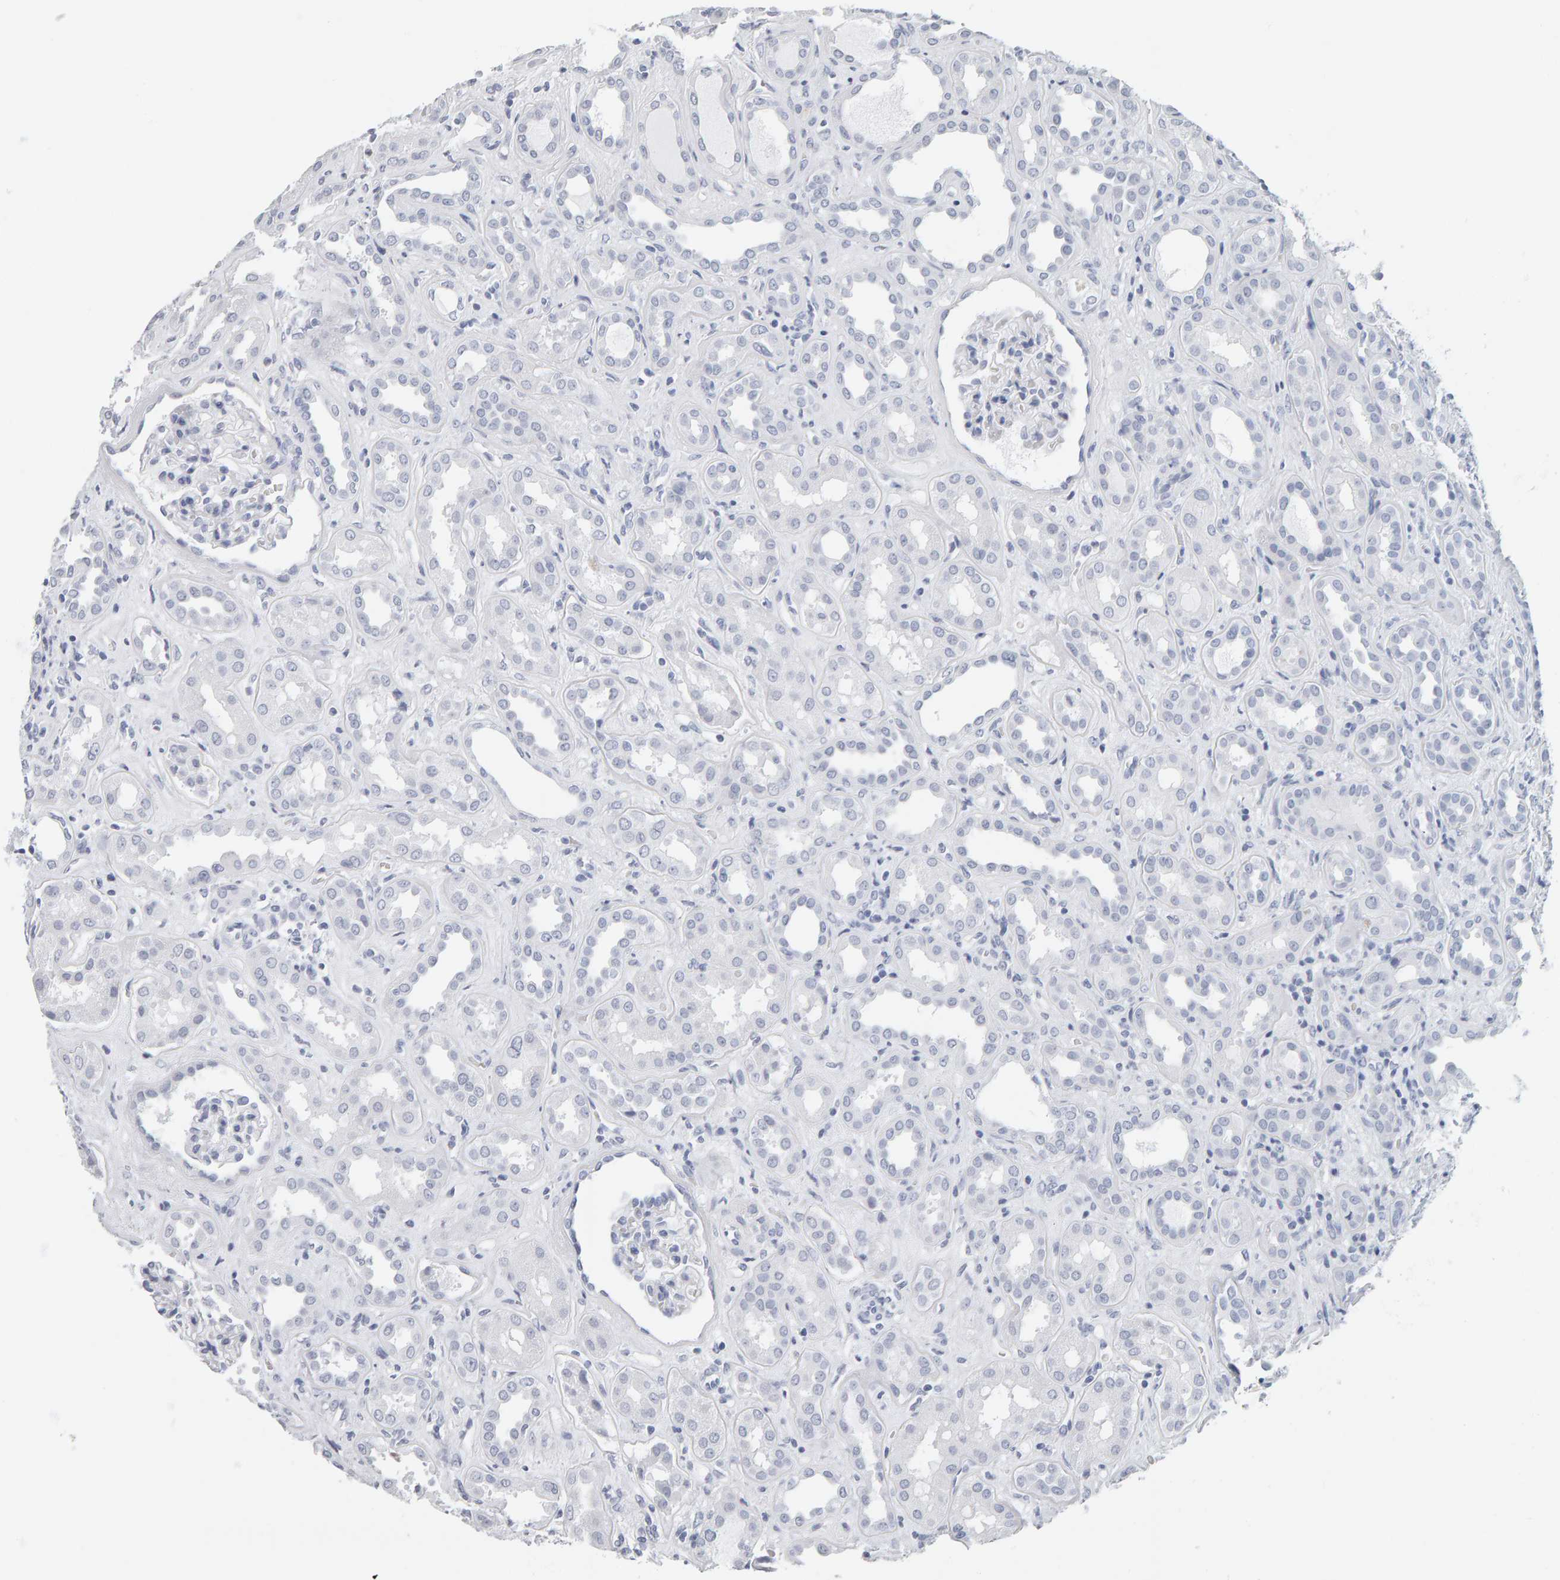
{"staining": {"intensity": "negative", "quantity": "none", "location": "none"}, "tissue": "kidney", "cell_type": "Cells in glomeruli", "image_type": "normal", "snomed": [{"axis": "morphology", "description": "Normal tissue, NOS"}, {"axis": "topography", "description": "Kidney"}], "caption": "This image is of benign kidney stained with immunohistochemistry to label a protein in brown with the nuclei are counter-stained blue. There is no expression in cells in glomeruli.", "gene": "SPACA3", "patient": {"sex": "male", "age": 59}}